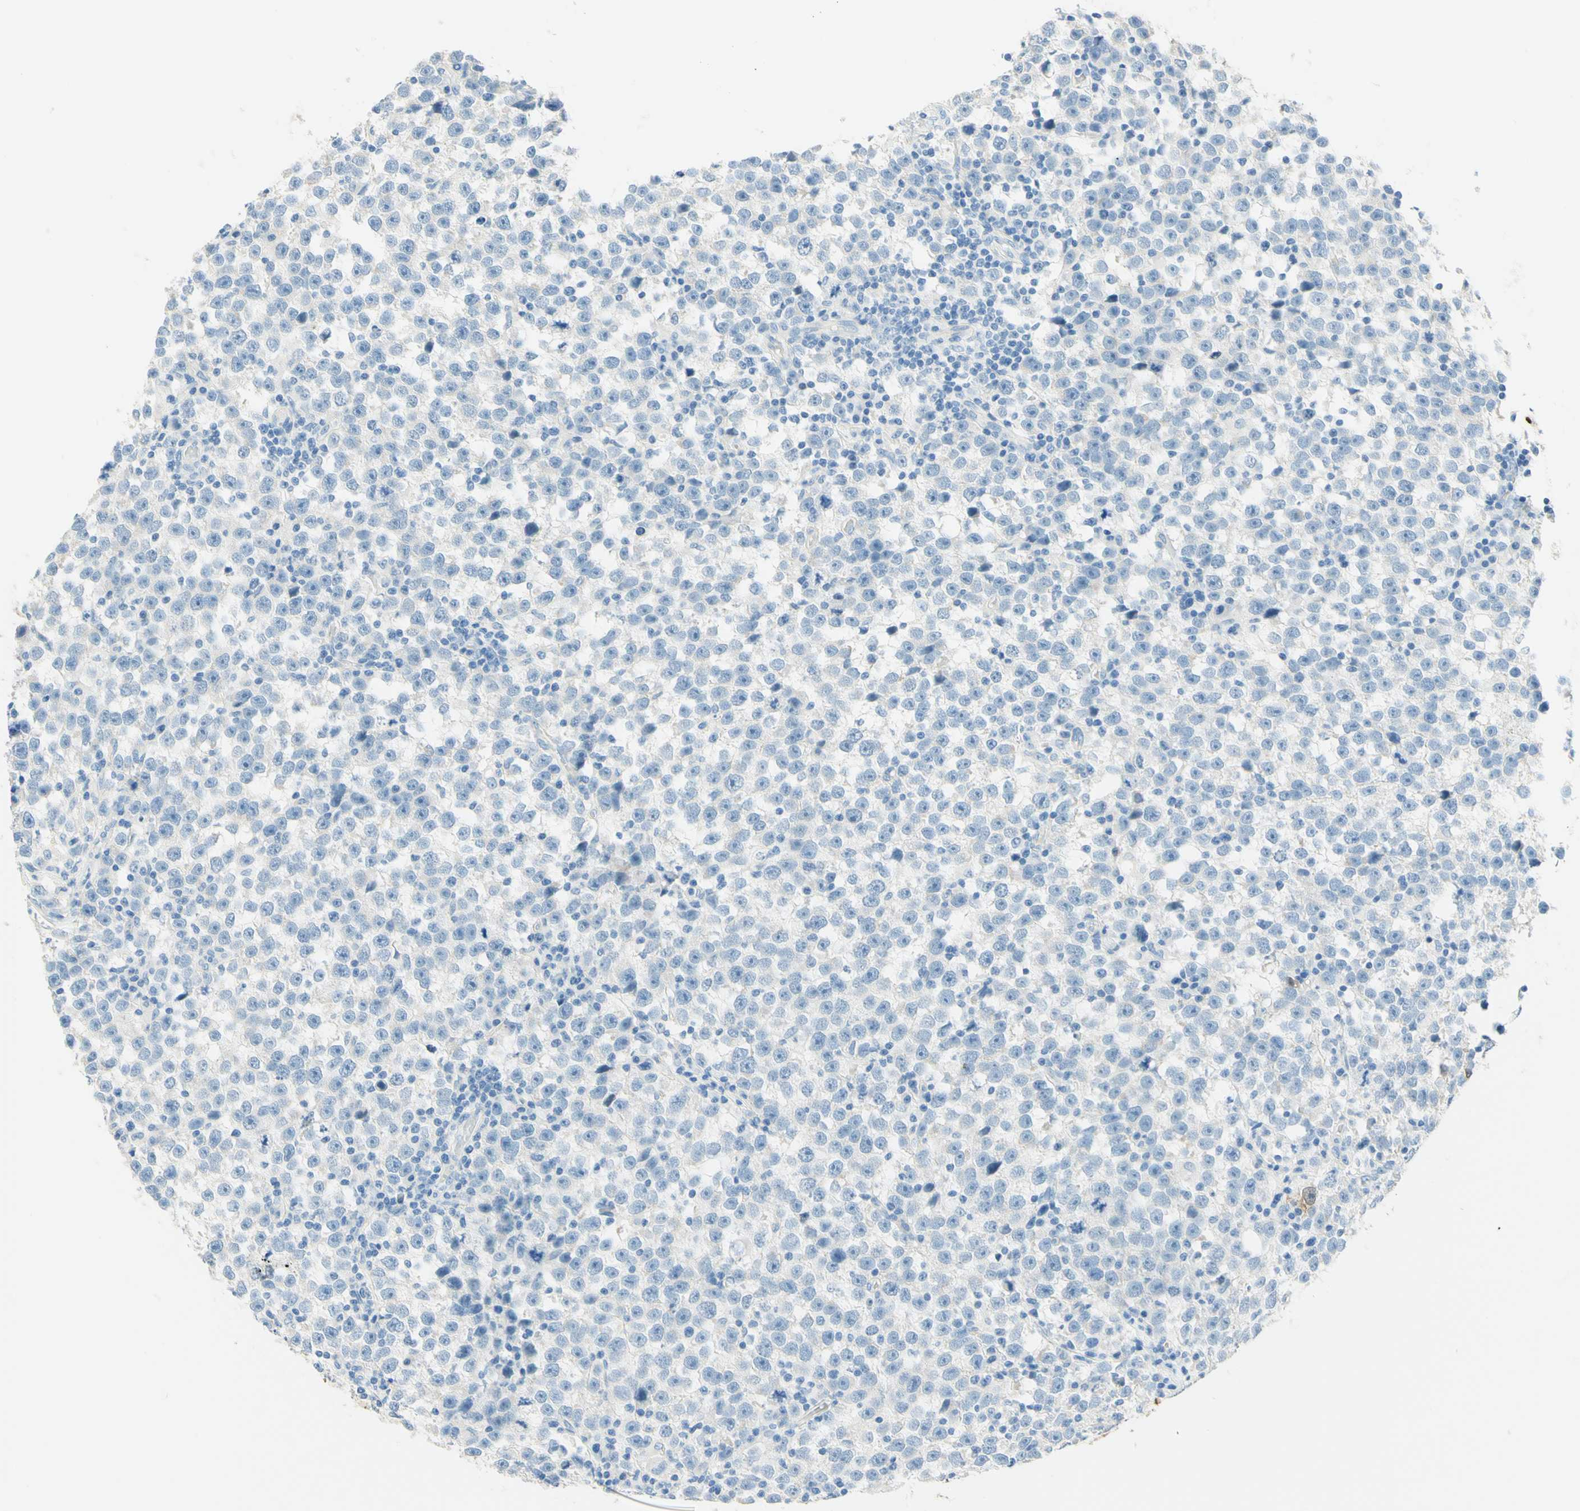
{"staining": {"intensity": "negative", "quantity": "none", "location": "none"}, "tissue": "testis cancer", "cell_type": "Tumor cells", "image_type": "cancer", "snomed": [{"axis": "morphology", "description": "Seminoma, NOS"}, {"axis": "topography", "description": "Testis"}], "caption": "Testis cancer stained for a protein using immunohistochemistry reveals no expression tumor cells.", "gene": "TMEM132D", "patient": {"sex": "male", "age": 43}}